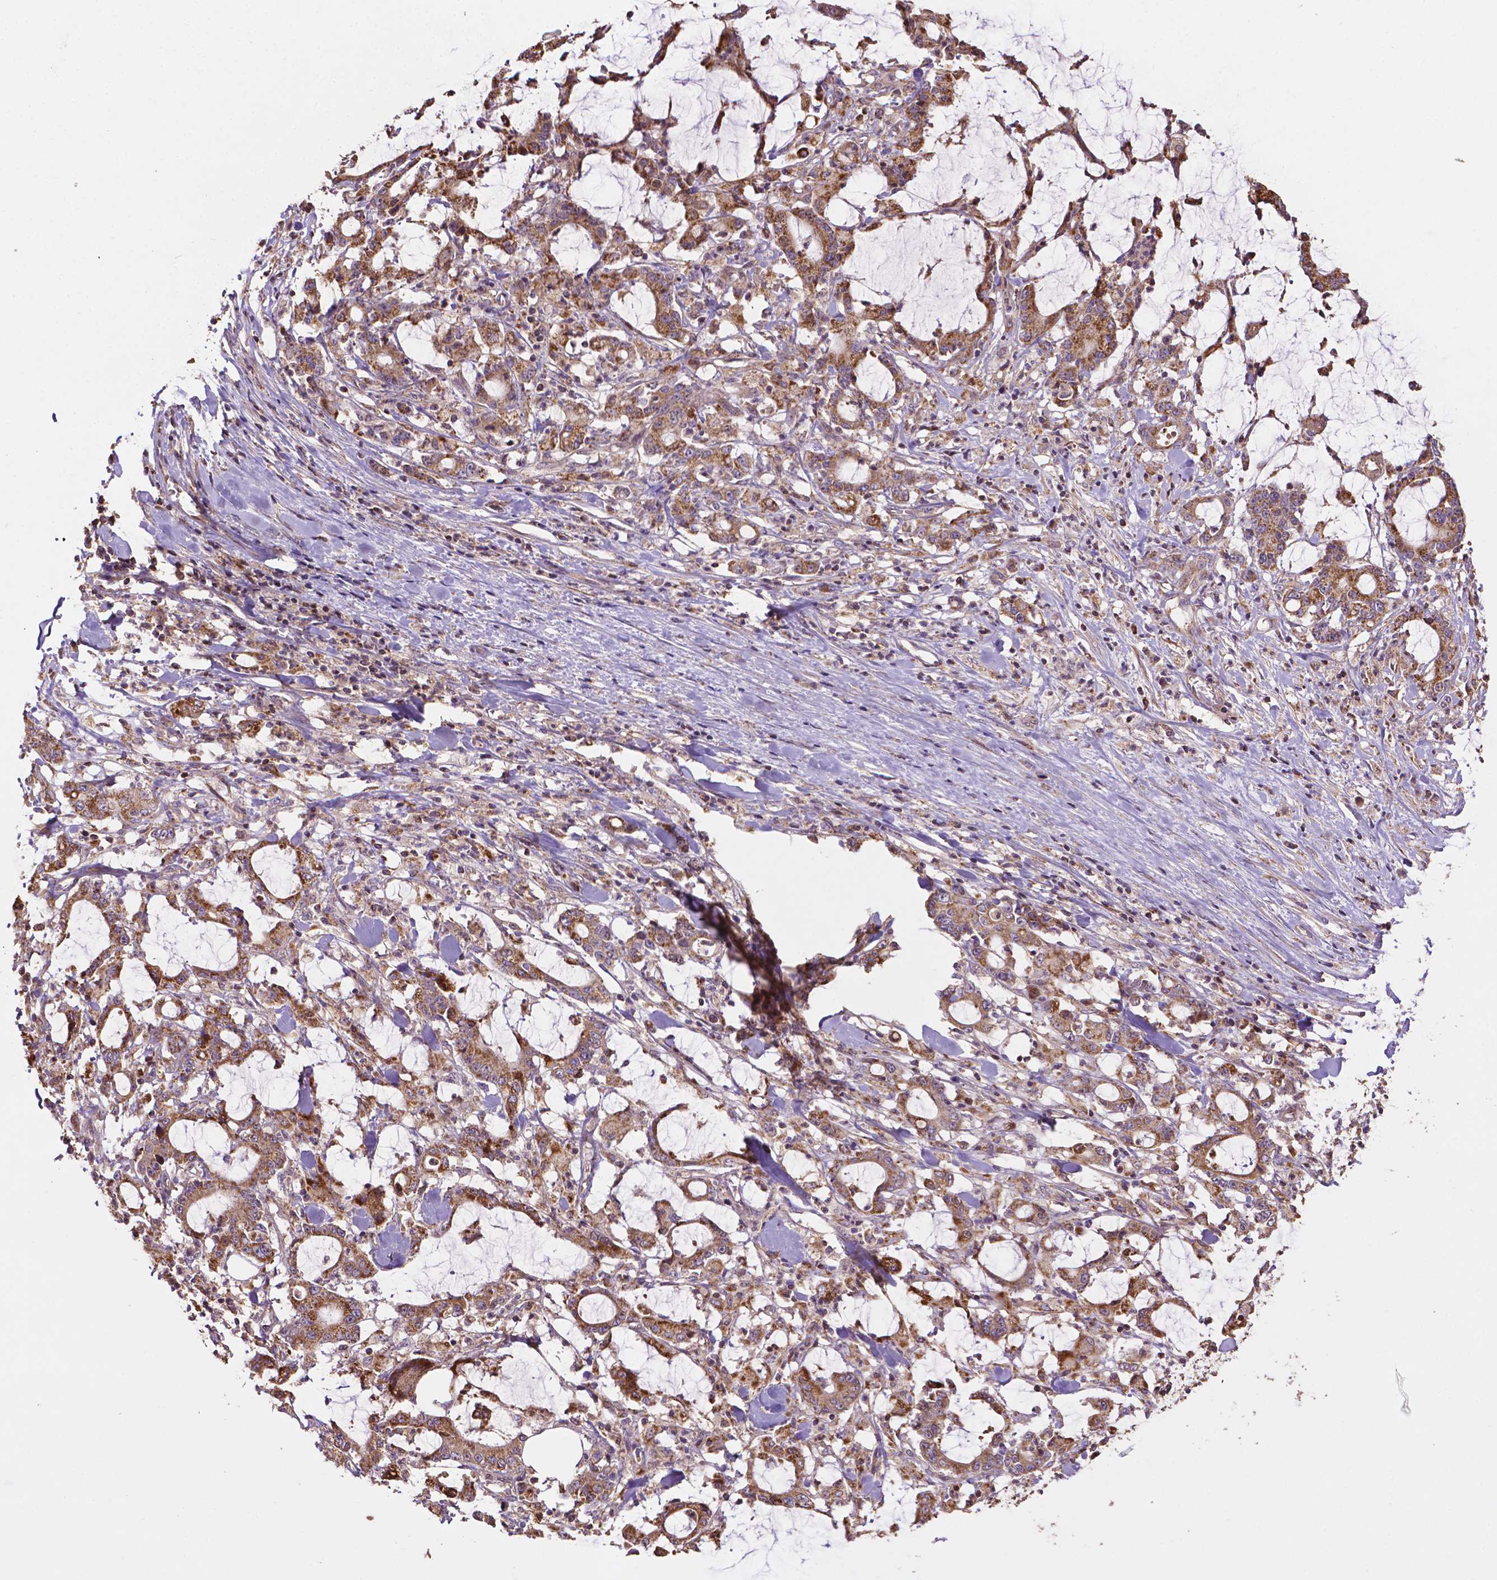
{"staining": {"intensity": "moderate", "quantity": "25%-75%", "location": "cytoplasmic/membranous"}, "tissue": "stomach cancer", "cell_type": "Tumor cells", "image_type": "cancer", "snomed": [{"axis": "morphology", "description": "Adenocarcinoma, NOS"}, {"axis": "topography", "description": "Stomach, upper"}], "caption": "This image displays immunohistochemistry staining of stomach cancer, with medium moderate cytoplasmic/membranous positivity in approximately 25%-75% of tumor cells.", "gene": "LRR1", "patient": {"sex": "male", "age": 68}}